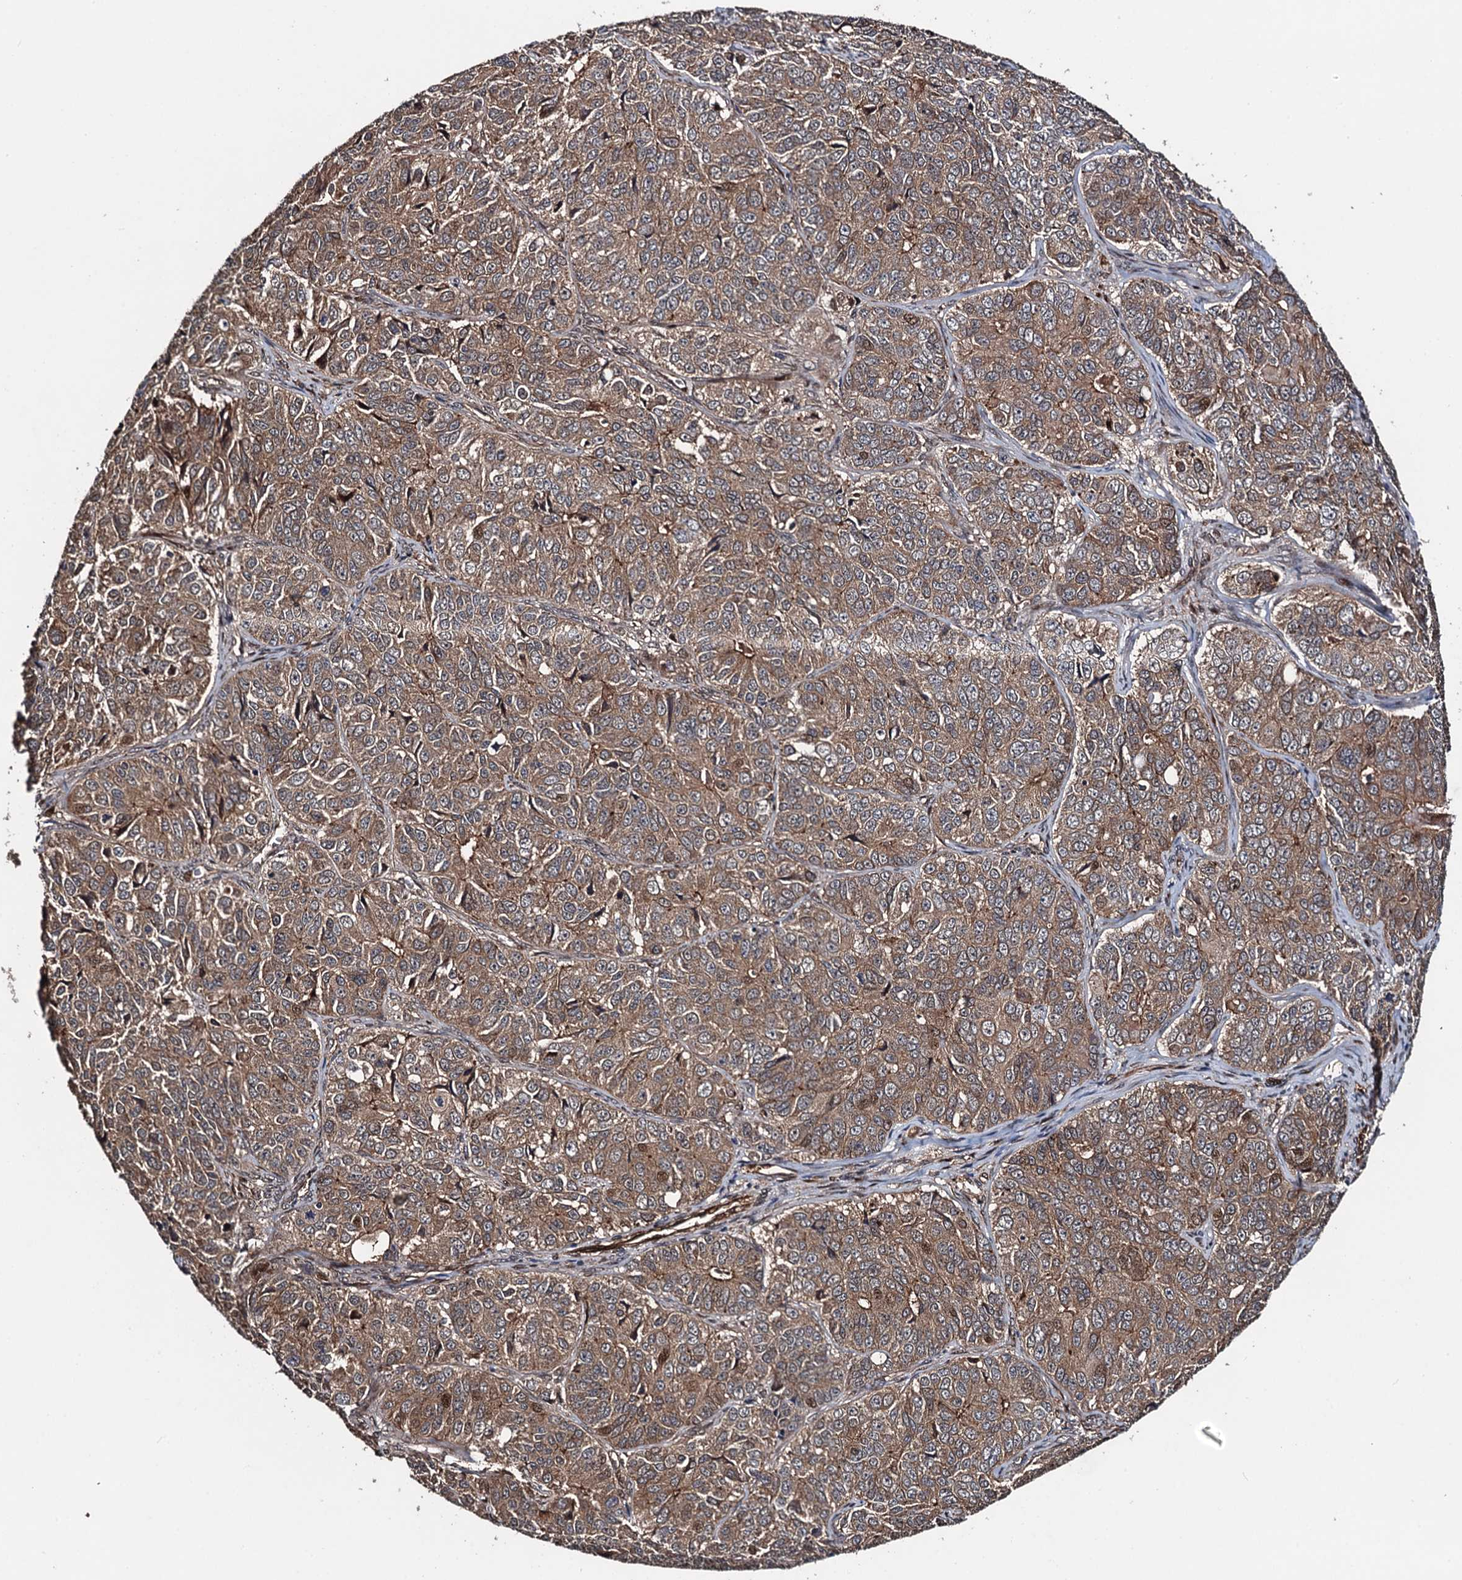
{"staining": {"intensity": "moderate", "quantity": ">75%", "location": "cytoplasmic/membranous"}, "tissue": "ovarian cancer", "cell_type": "Tumor cells", "image_type": "cancer", "snomed": [{"axis": "morphology", "description": "Carcinoma, endometroid"}, {"axis": "topography", "description": "Ovary"}], "caption": "Immunohistochemical staining of human ovarian endometroid carcinoma displays medium levels of moderate cytoplasmic/membranous protein positivity in about >75% of tumor cells. Nuclei are stained in blue.", "gene": "RHOBTB1", "patient": {"sex": "female", "age": 51}}